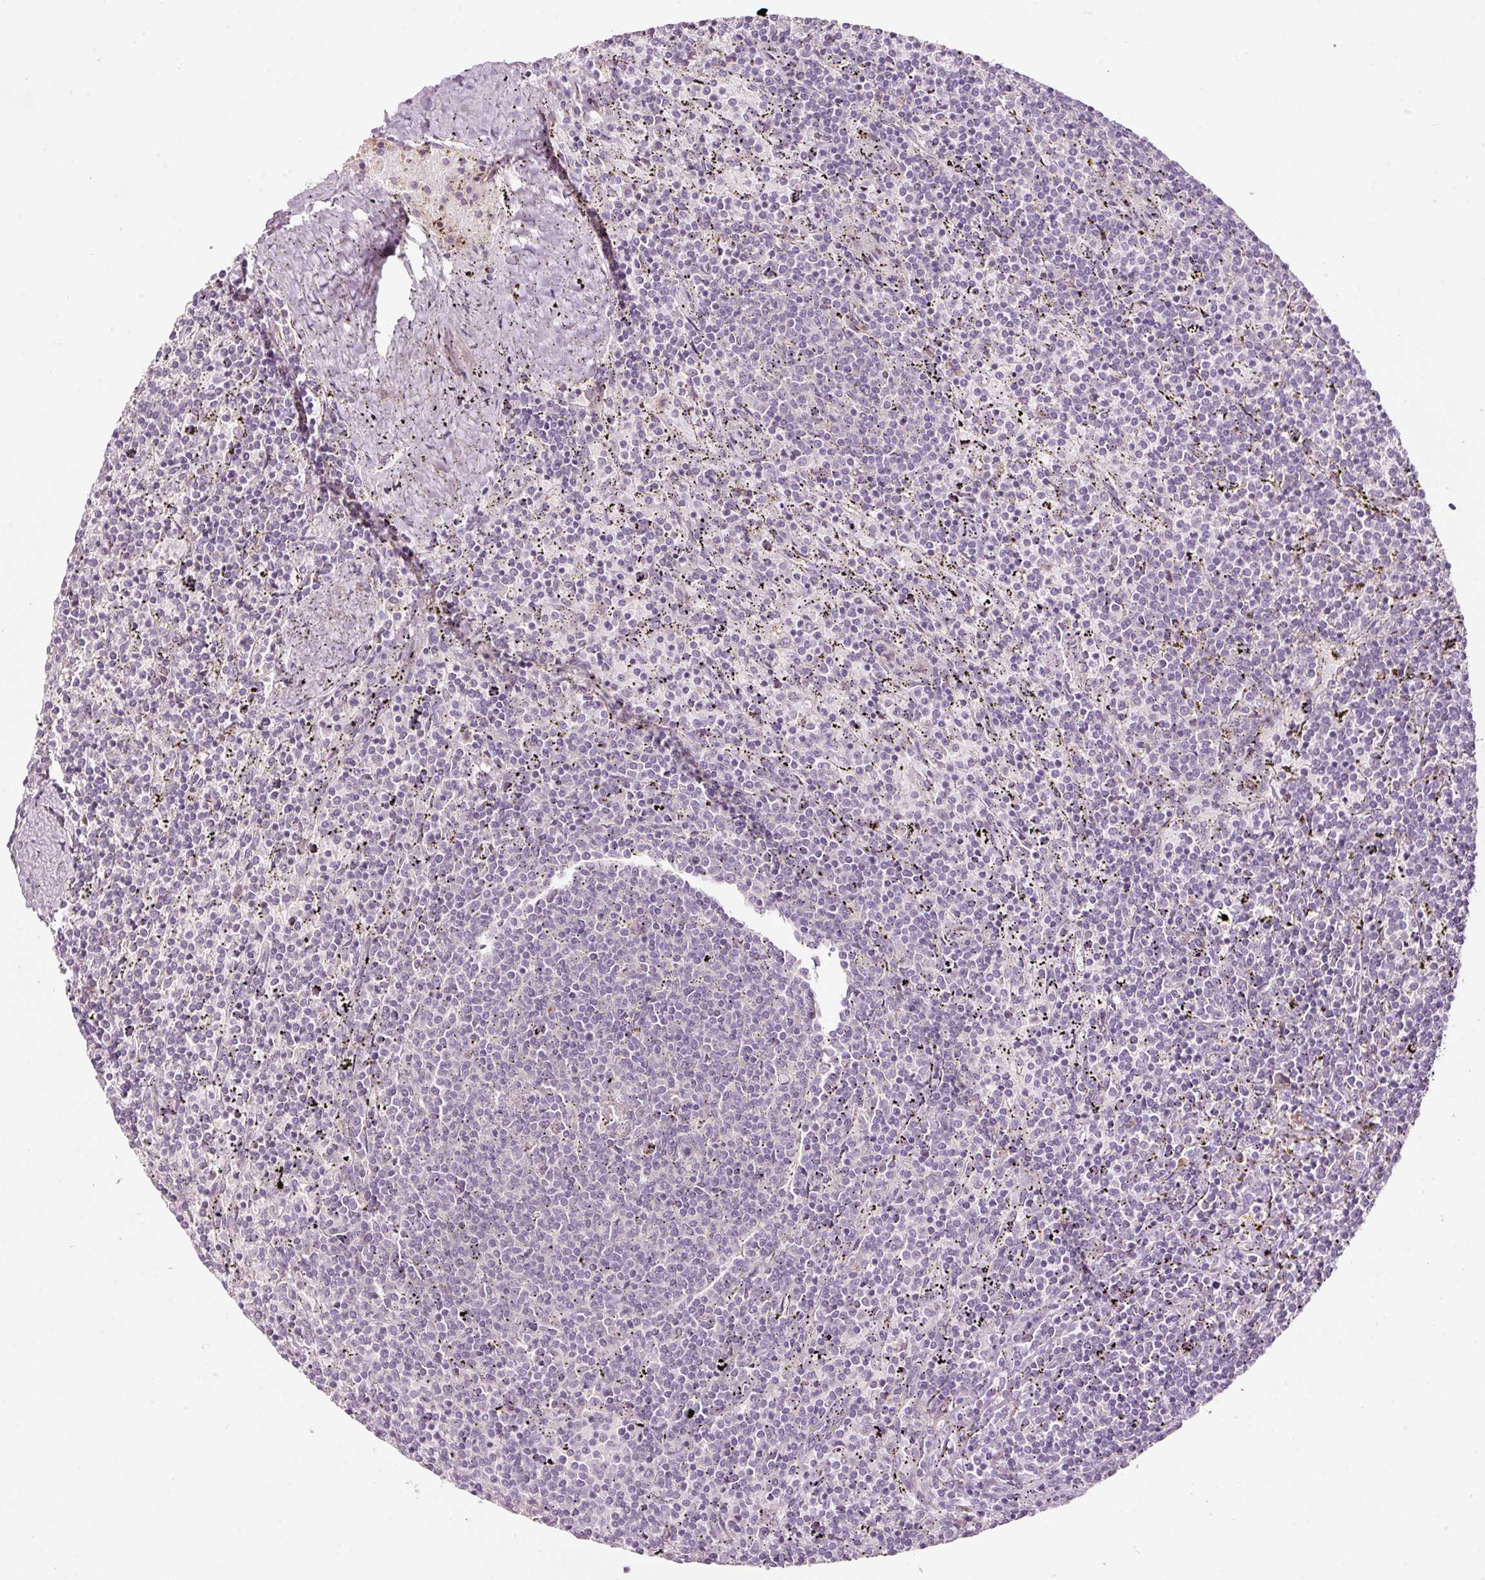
{"staining": {"intensity": "negative", "quantity": "none", "location": "none"}, "tissue": "lymphoma", "cell_type": "Tumor cells", "image_type": "cancer", "snomed": [{"axis": "morphology", "description": "Malignant lymphoma, non-Hodgkin's type, Low grade"}, {"axis": "topography", "description": "Spleen"}], "caption": "A high-resolution image shows immunohistochemistry staining of lymphoma, which demonstrates no significant staining in tumor cells. The staining was performed using DAB to visualize the protein expression in brown, while the nuclei were stained in blue with hematoxylin (Magnification: 20x).", "gene": "RSPO2", "patient": {"sex": "female", "age": 50}}